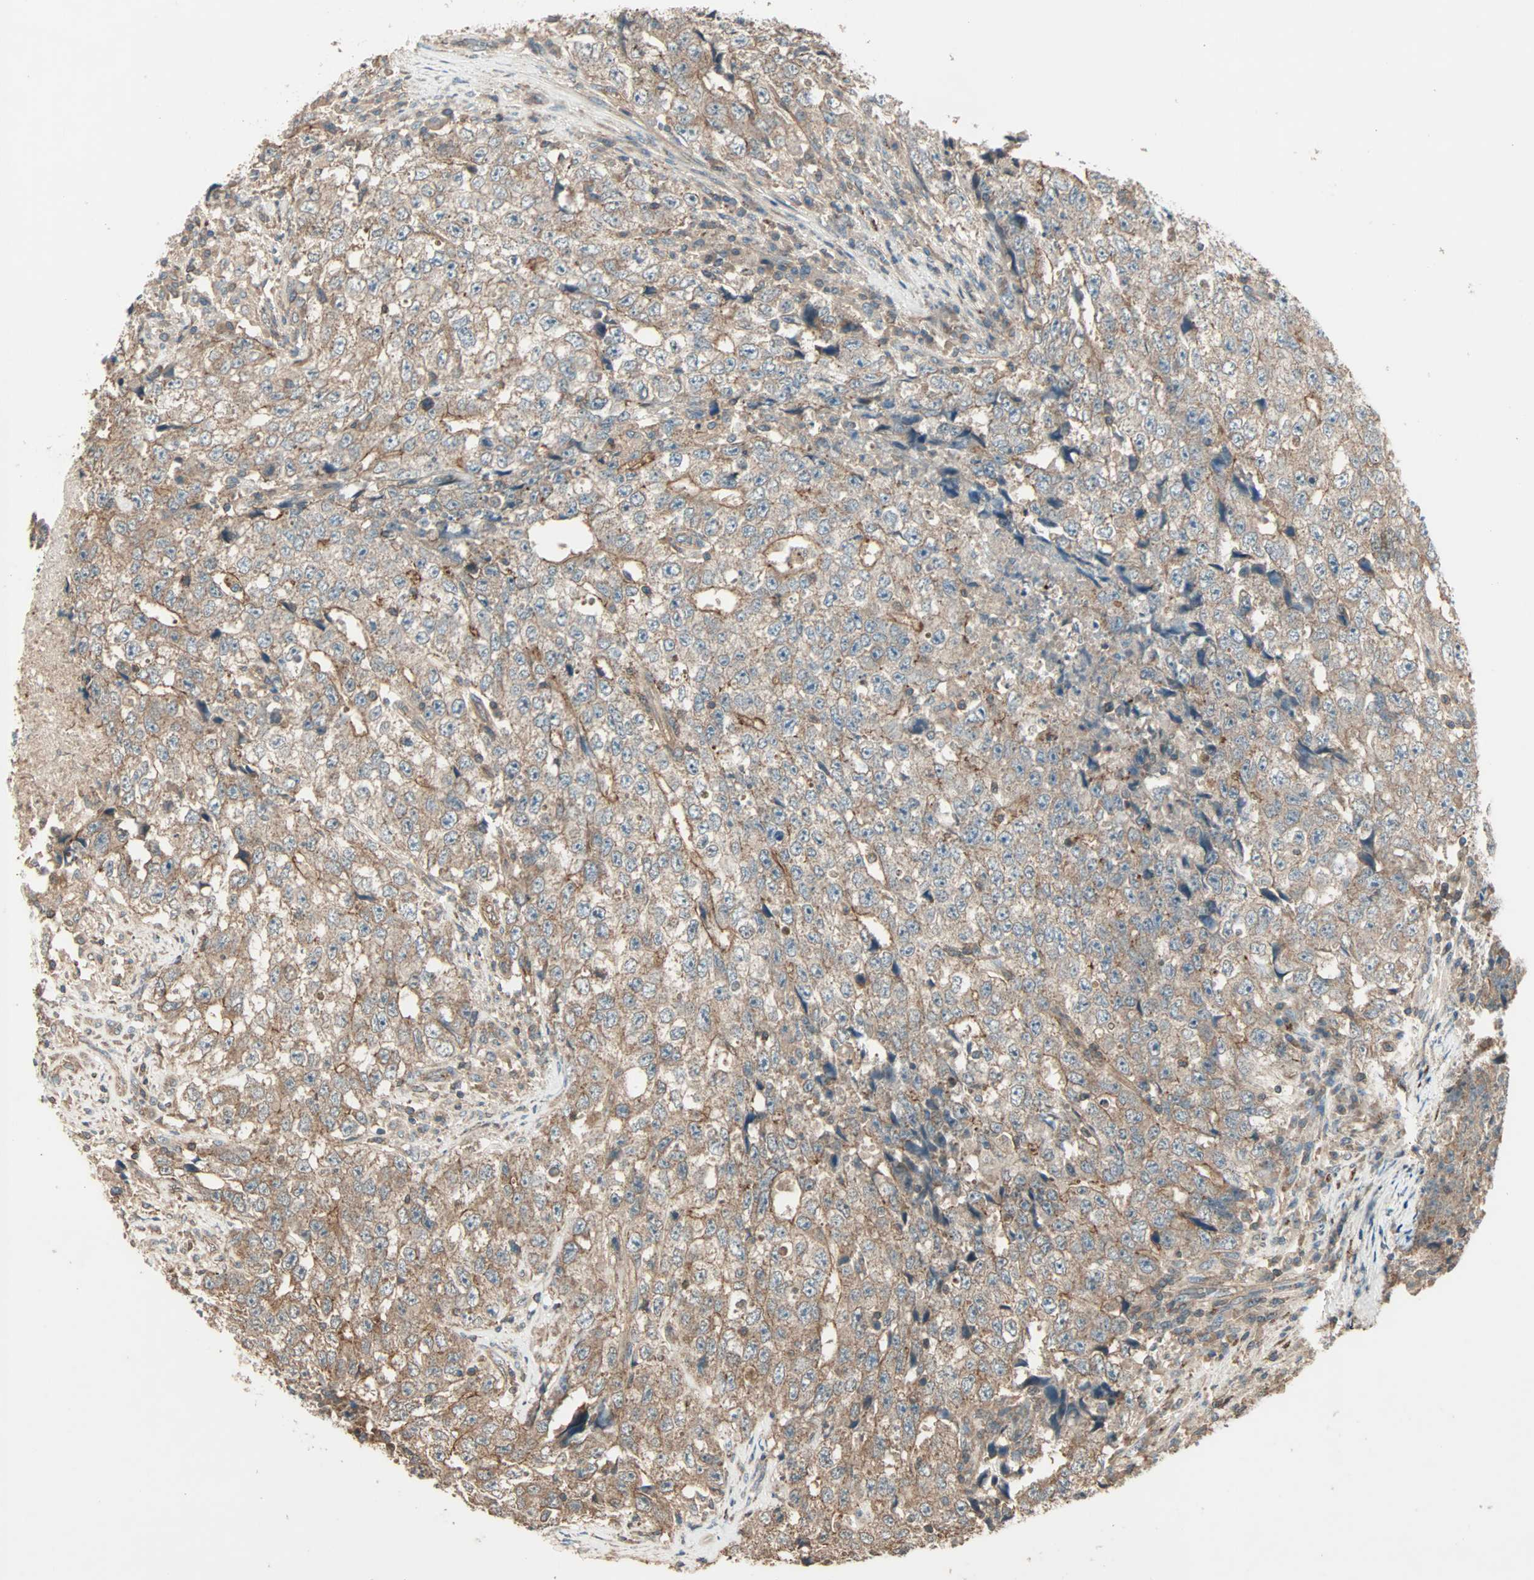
{"staining": {"intensity": "moderate", "quantity": ">75%", "location": "cytoplasmic/membranous"}, "tissue": "testis cancer", "cell_type": "Tumor cells", "image_type": "cancer", "snomed": [{"axis": "morphology", "description": "Necrosis, NOS"}, {"axis": "morphology", "description": "Carcinoma, Embryonal, NOS"}, {"axis": "topography", "description": "Testis"}], "caption": "Immunohistochemistry (DAB) staining of embryonal carcinoma (testis) exhibits moderate cytoplasmic/membranous protein staining in about >75% of tumor cells.", "gene": "MAP3K21", "patient": {"sex": "male", "age": 19}}